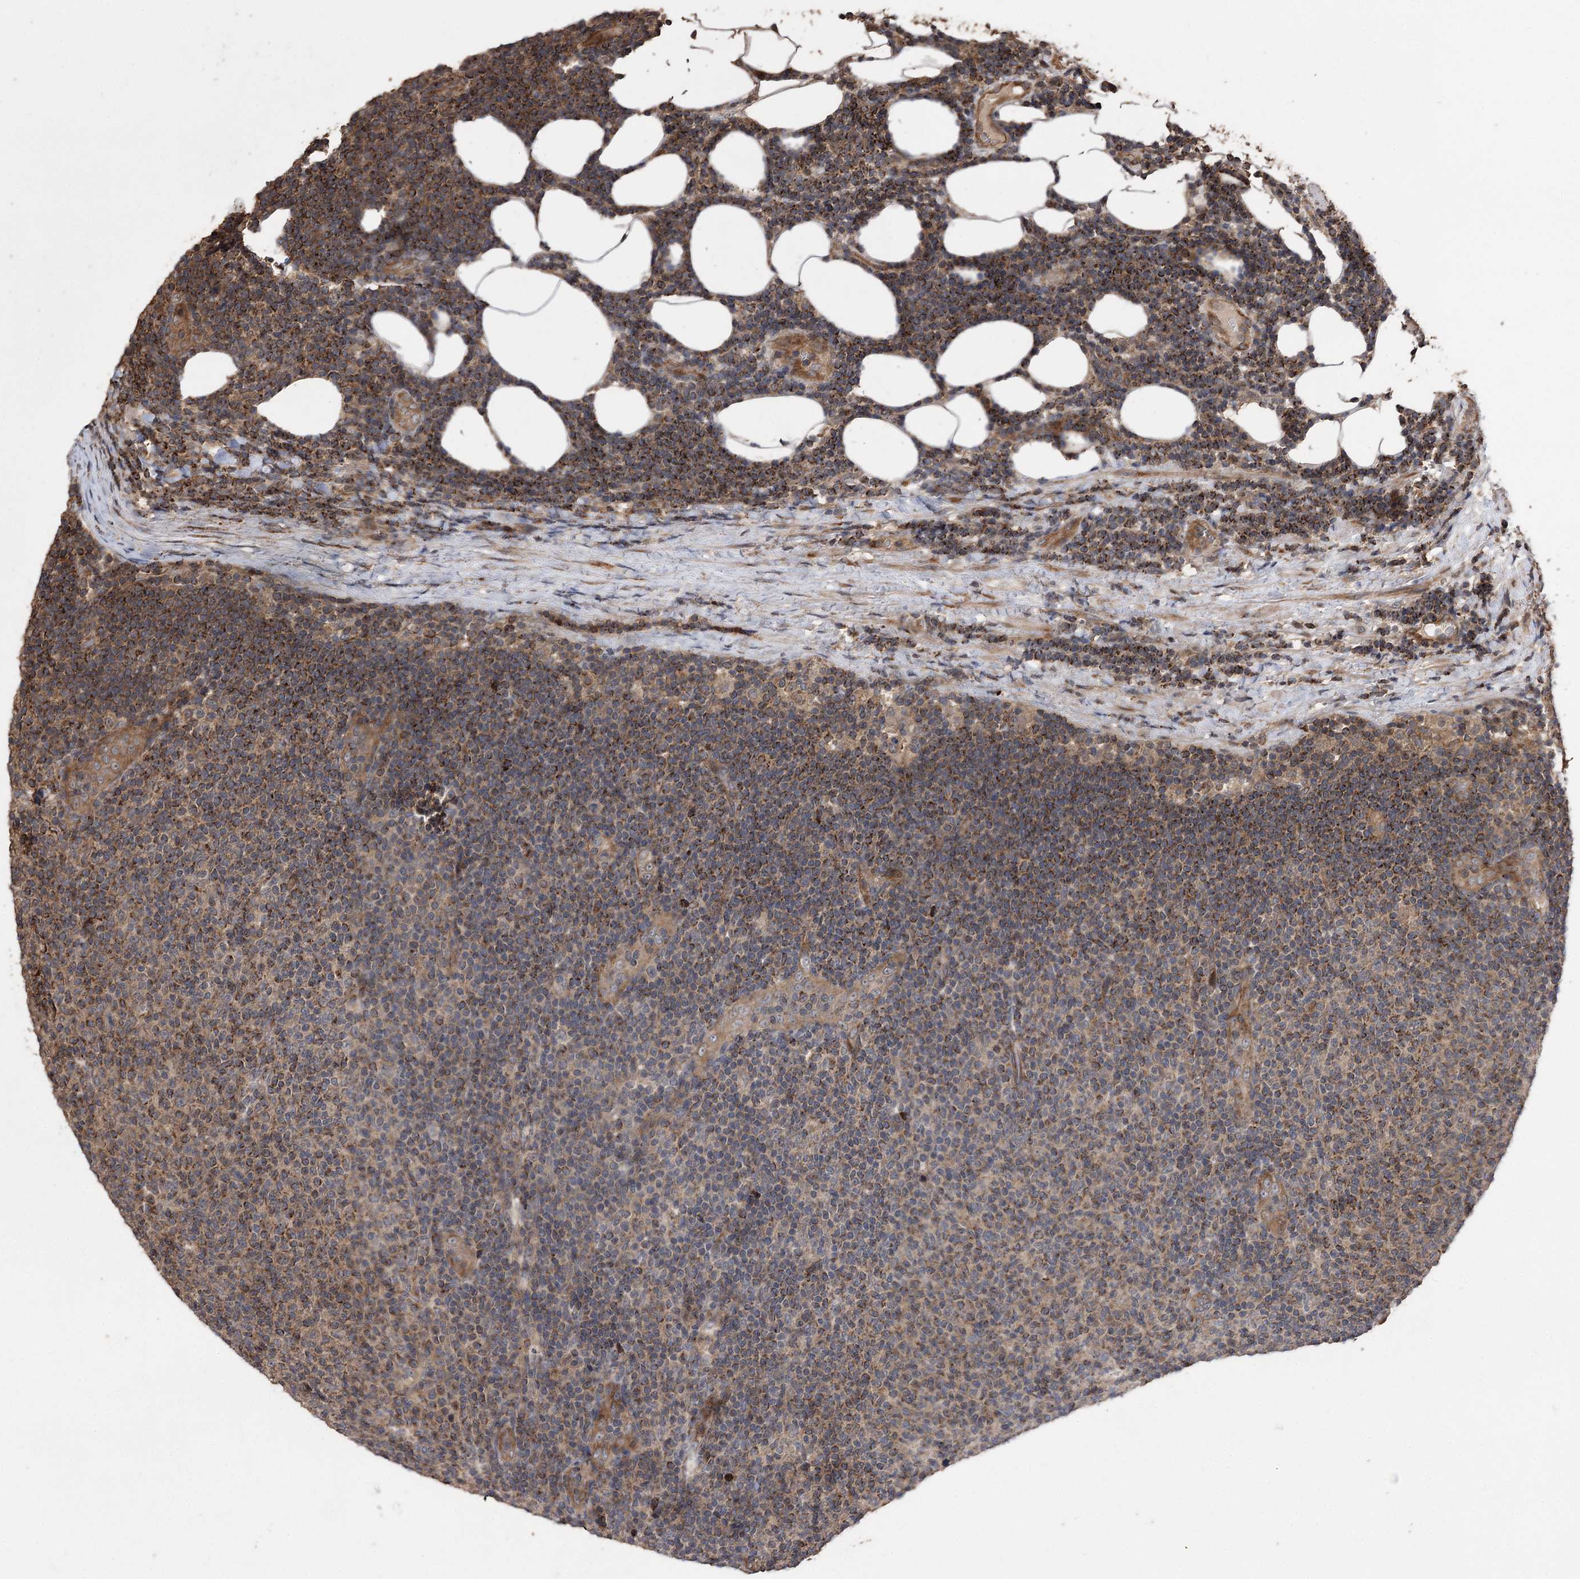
{"staining": {"intensity": "strong", "quantity": "25%-75%", "location": "cytoplasmic/membranous"}, "tissue": "lymphoma", "cell_type": "Tumor cells", "image_type": "cancer", "snomed": [{"axis": "morphology", "description": "Malignant lymphoma, non-Hodgkin's type, Low grade"}, {"axis": "topography", "description": "Lymph node"}], "caption": "High-power microscopy captured an immunohistochemistry histopathology image of lymphoma, revealing strong cytoplasmic/membranous positivity in about 25%-75% of tumor cells.", "gene": "RASSF3", "patient": {"sex": "male", "age": 66}}